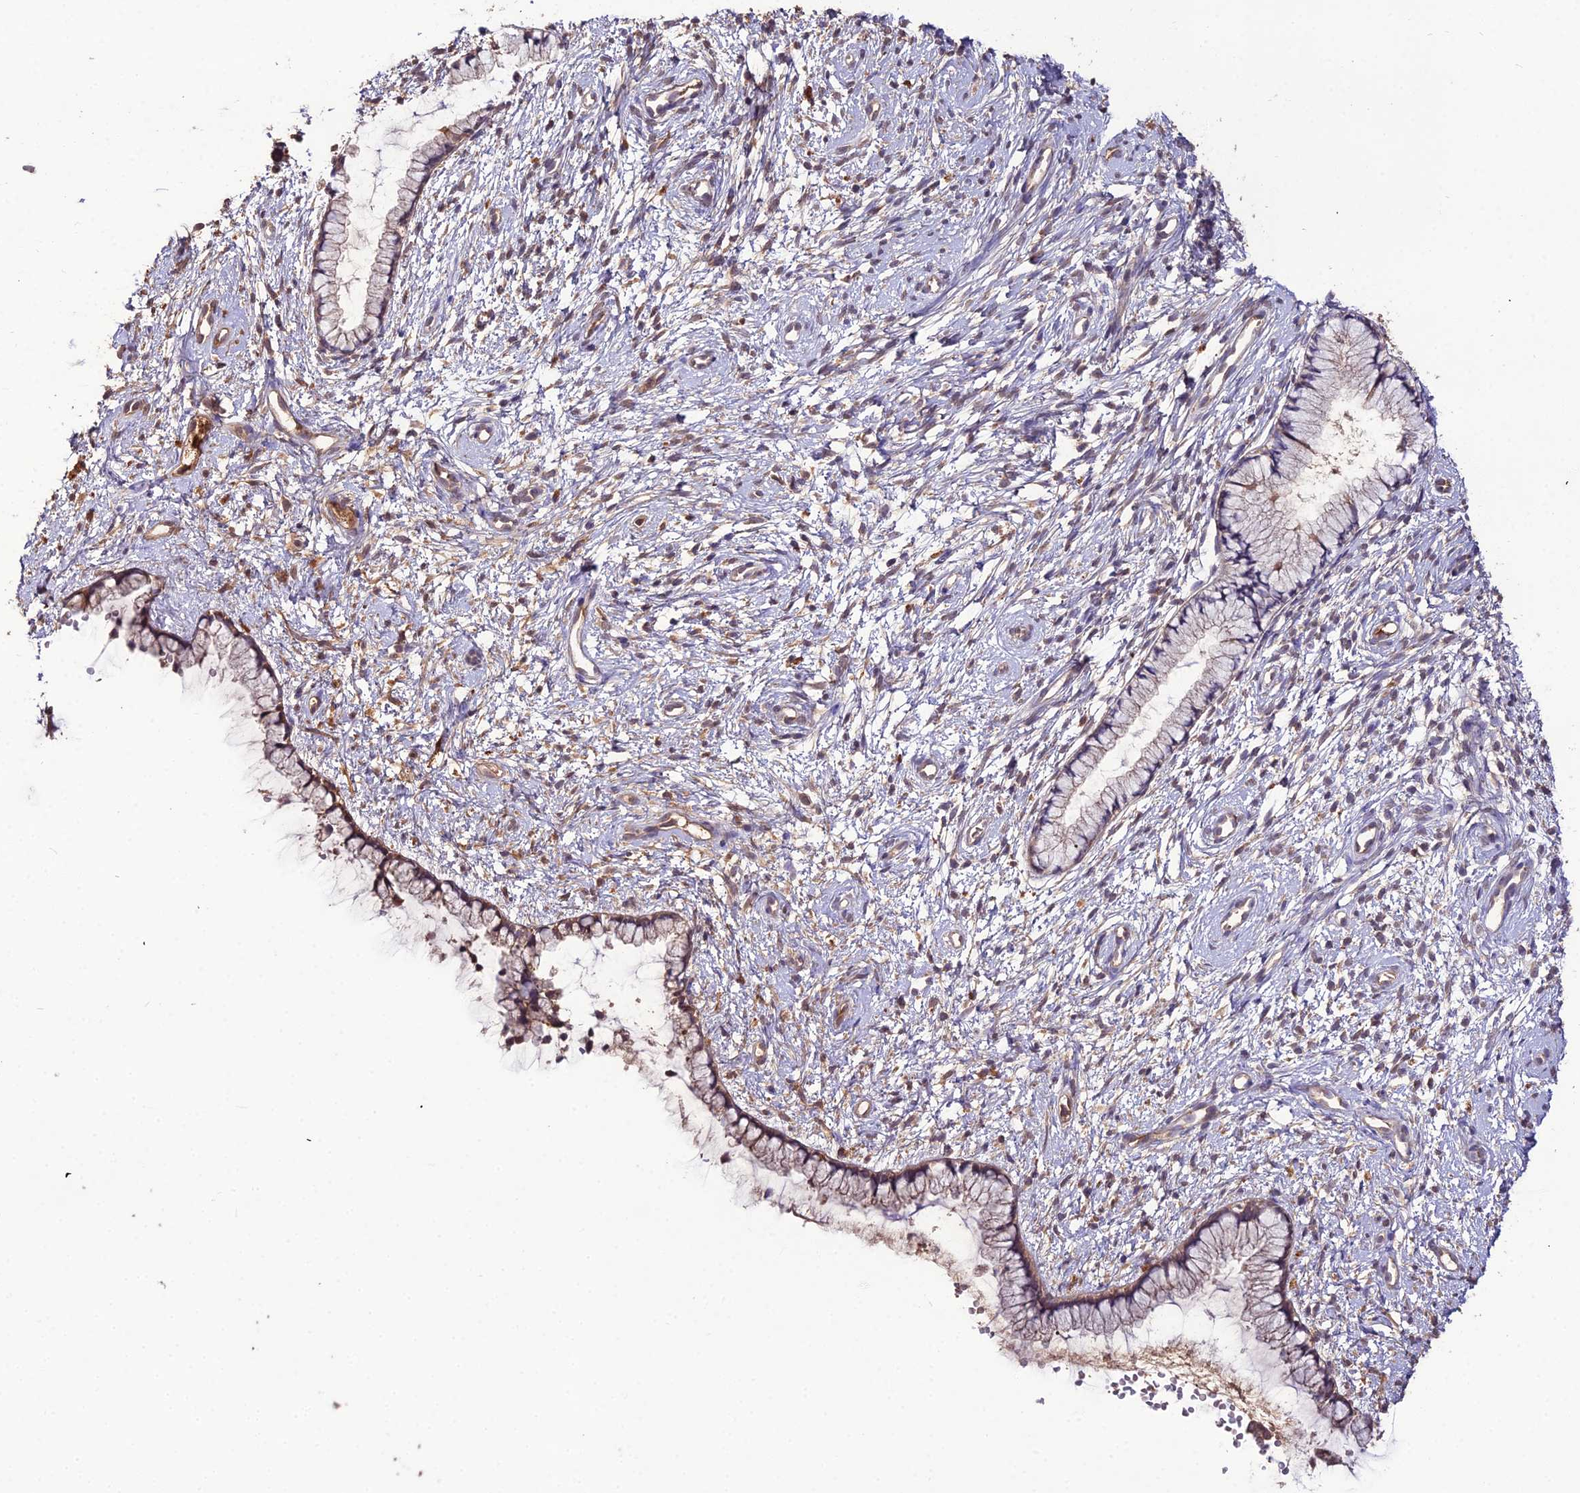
{"staining": {"intensity": "negative", "quantity": "none", "location": "none"}, "tissue": "cervix", "cell_type": "Glandular cells", "image_type": "normal", "snomed": [{"axis": "morphology", "description": "Normal tissue, NOS"}, {"axis": "topography", "description": "Cervix"}], "caption": "Immunohistochemical staining of normal human cervix reveals no significant expression in glandular cells. (Stains: DAB immunohistochemistry (IHC) with hematoxylin counter stain, Microscopy: brightfield microscopy at high magnification).", "gene": "KCTD16", "patient": {"sex": "female", "age": 57}}